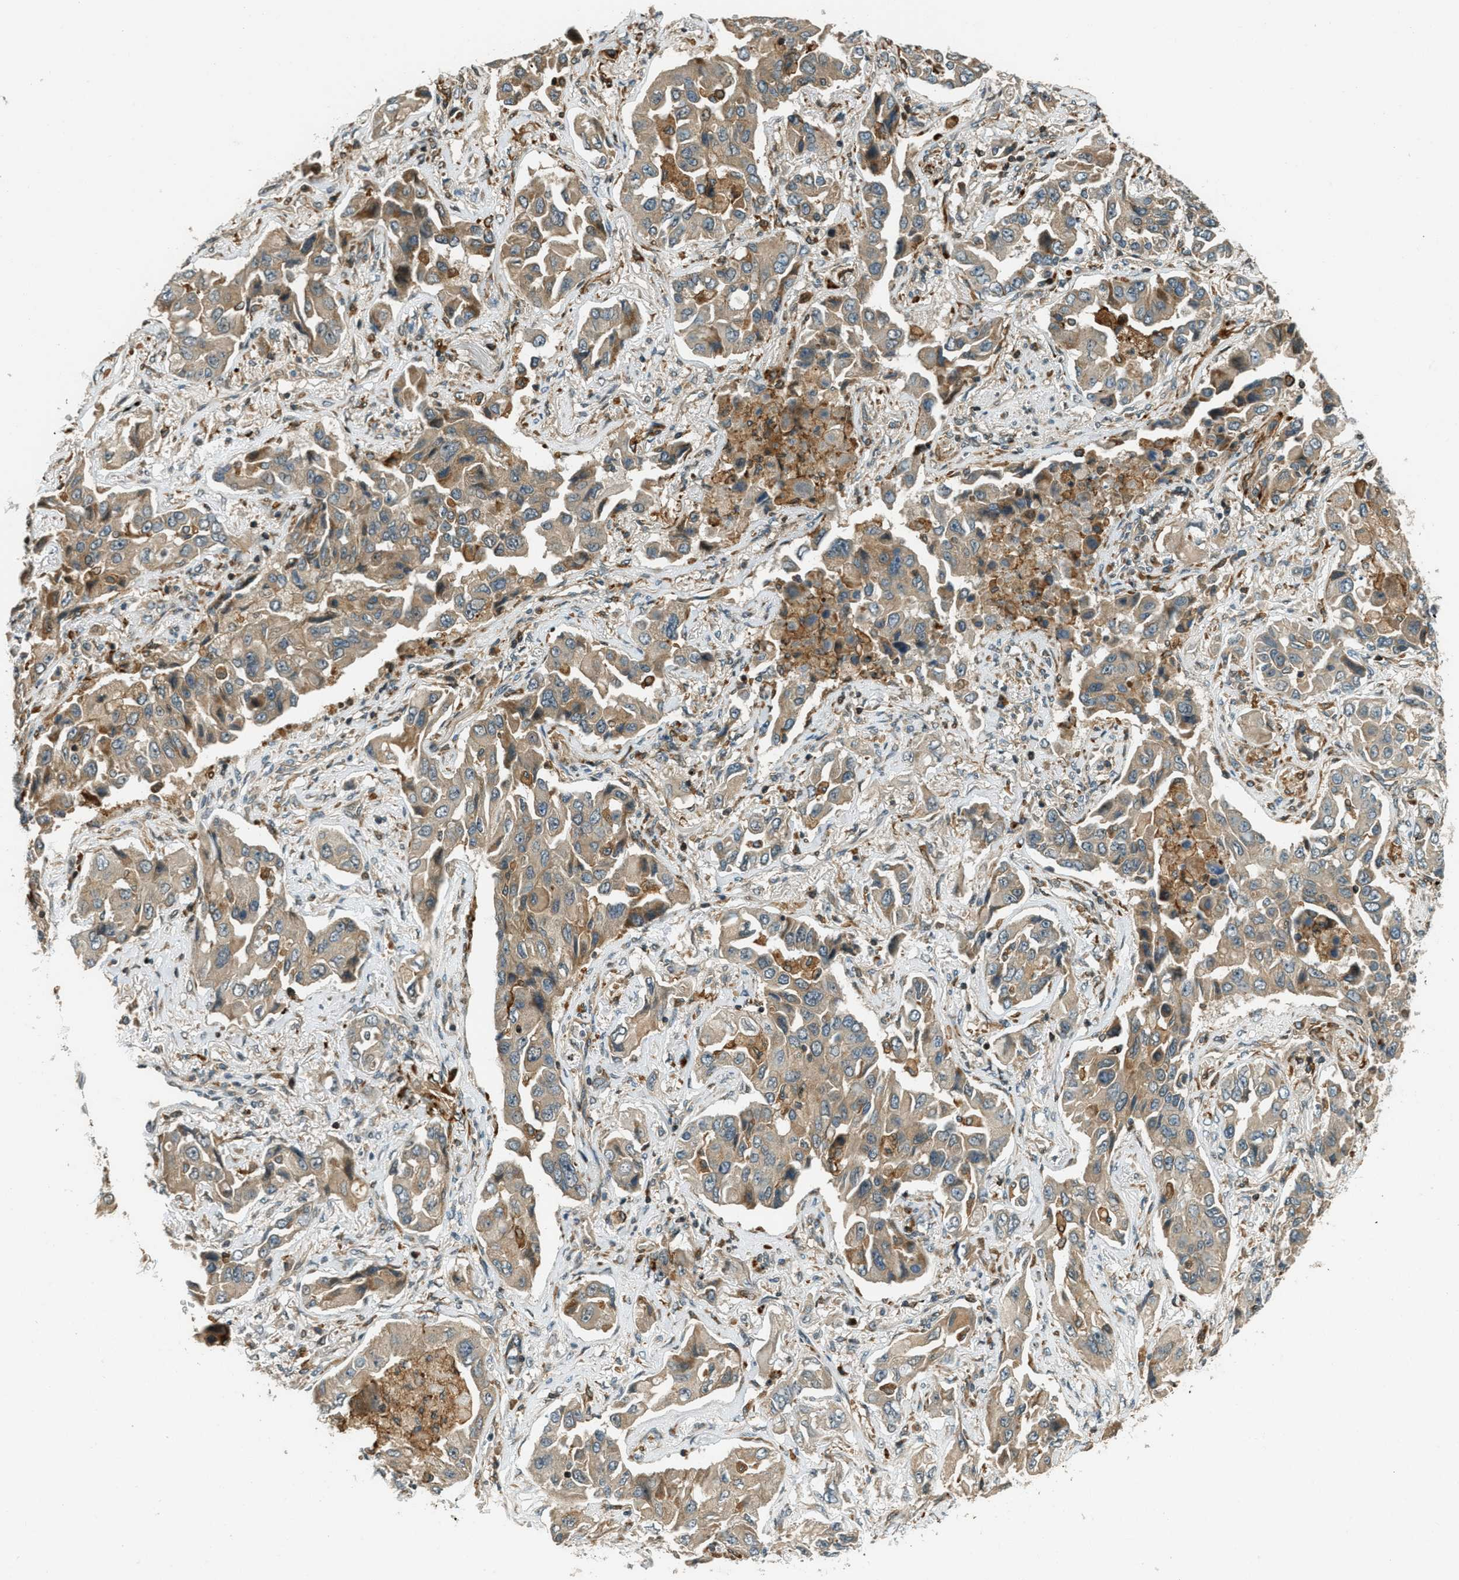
{"staining": {"intensity": "moderate", "quantity": ">75%", "location": "cytoplasmic/membranous"}, "tissue": "lung cancer", "cell_type": "Tumor cells", "image_type": "cancer", "snomed": [{"axis": "morphology", "description": "Adenocarcinoma, NOS"}, {"axis": "topography", "description": "Lung"}], "caption": "Lung adenocarcinoma was stained to show a protein in brown. There is medium levels of moderate cytoplasmic/membranous expression in approximately >75% of tumor cells.", "gene": "PTPN23", "patient": {"sex": "female", "age": 65}}